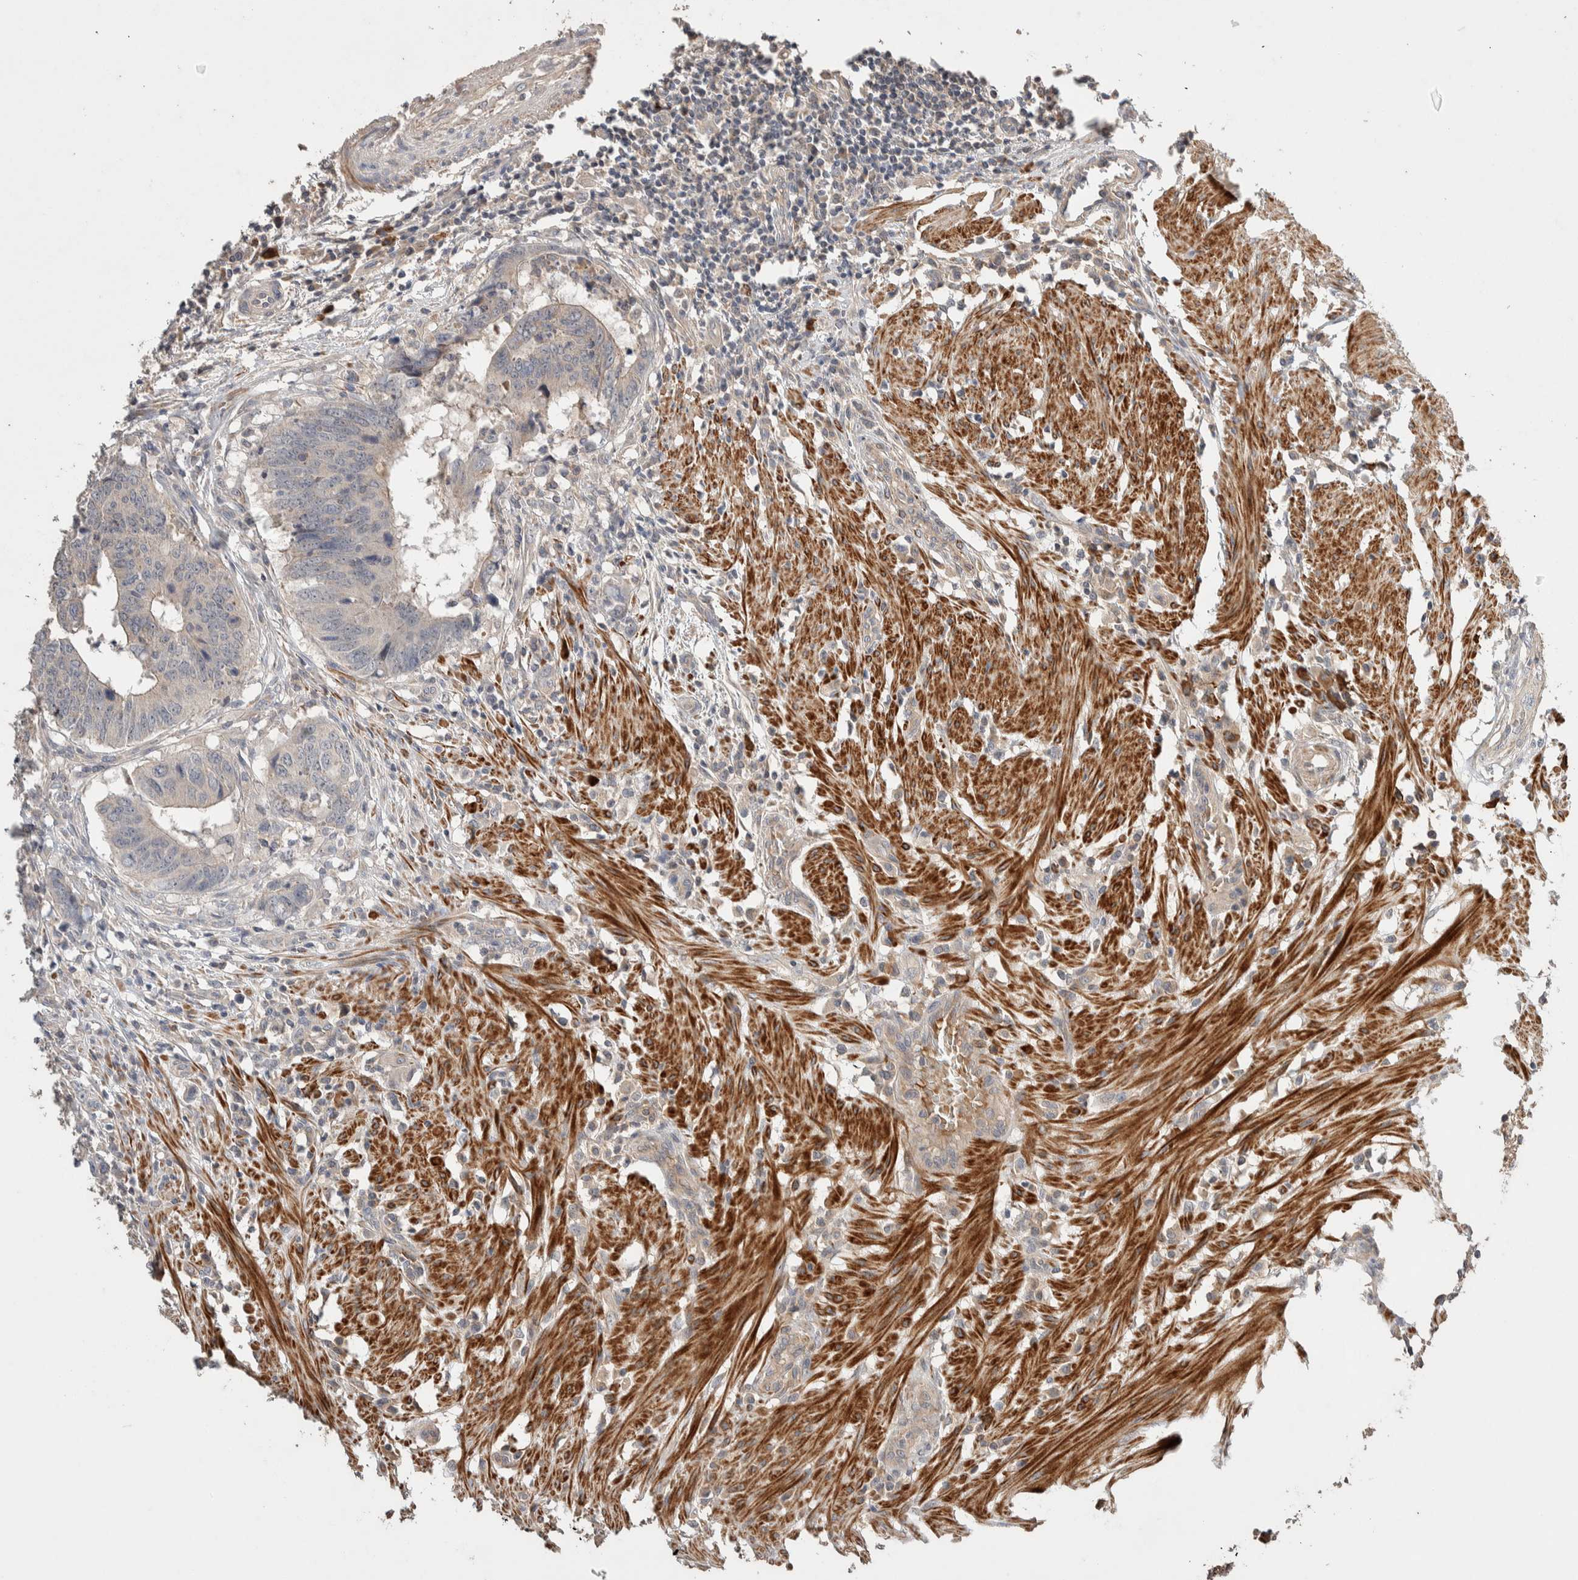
{"staining": {"intensity": "negative", "quantity": "none", "location": "none"}, "tissue": "colorectal cancer", "cell_type": "Tumor cells", "image_type": "cancer", "snomed": [{"axis": "morphology", "description": "Adenocarcinoma, NOS"}, {"axis": "topography", "description": "Colon"}], "caption": "Colorectal cancer was stained to show a protein in brown. There is no significant staining in tumor cells.", "gene": "WDR91", "patient": {"sex": "male", "age": 56}}